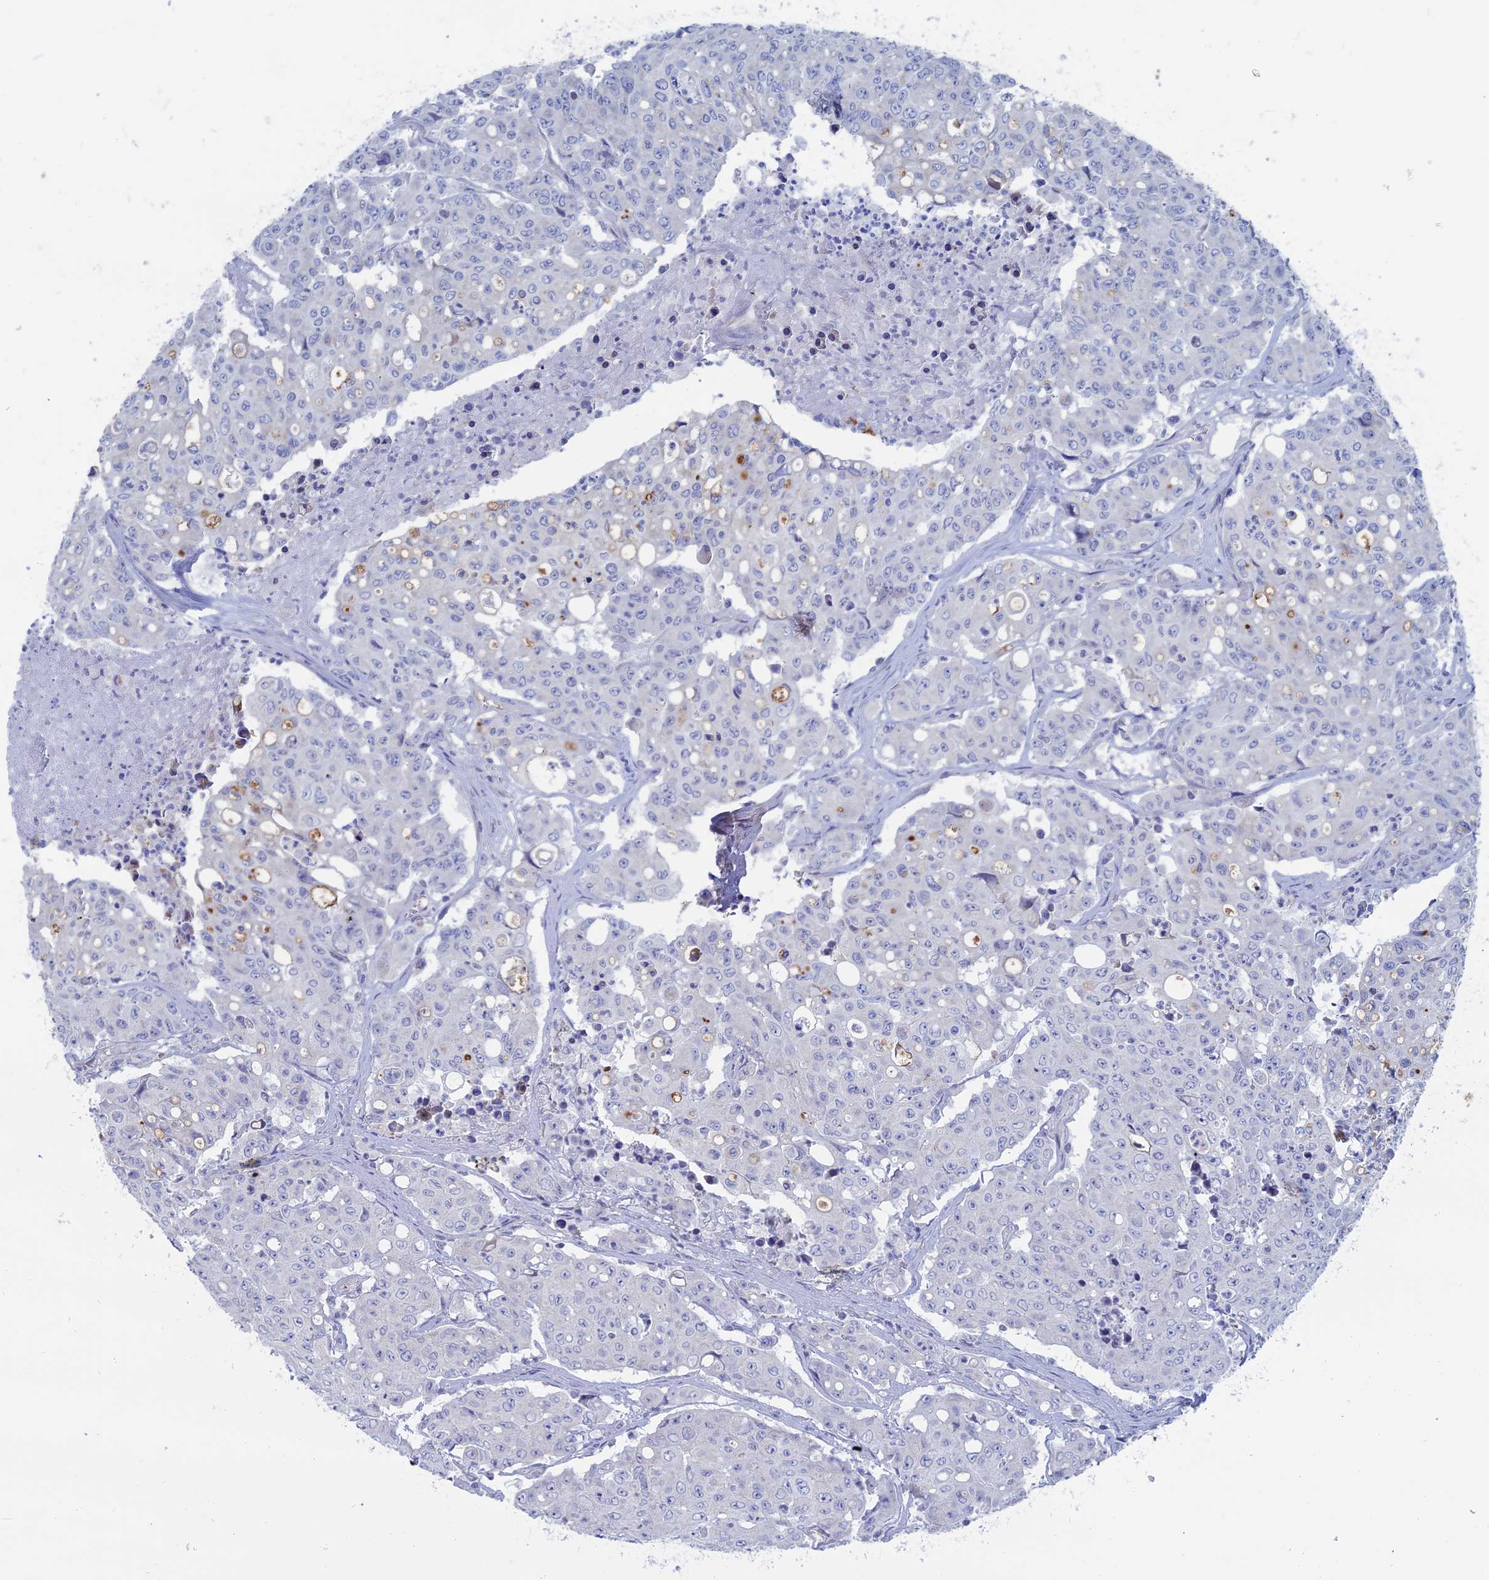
{"staining": {"intensity": "negative", "quantity": "none", "location": "none"}, "tissue": "colorectal cancer", "cell_type": "Tumor cells", "image_type": "cancer", "snomed": [{"axis": "morphology", "description": "Adenocarcinoma, NOS"}, {"axis": "topography", "description": "Colon"}], "caption": "Tumor cells show no significant positivity in colorectal cancer. (DAB (3,3'-diaminobenzidine) immunohistochemistry (IHC), high magnification).", "gene": "TBC1D30", "patient": {"sex": "male", "age": 51}}